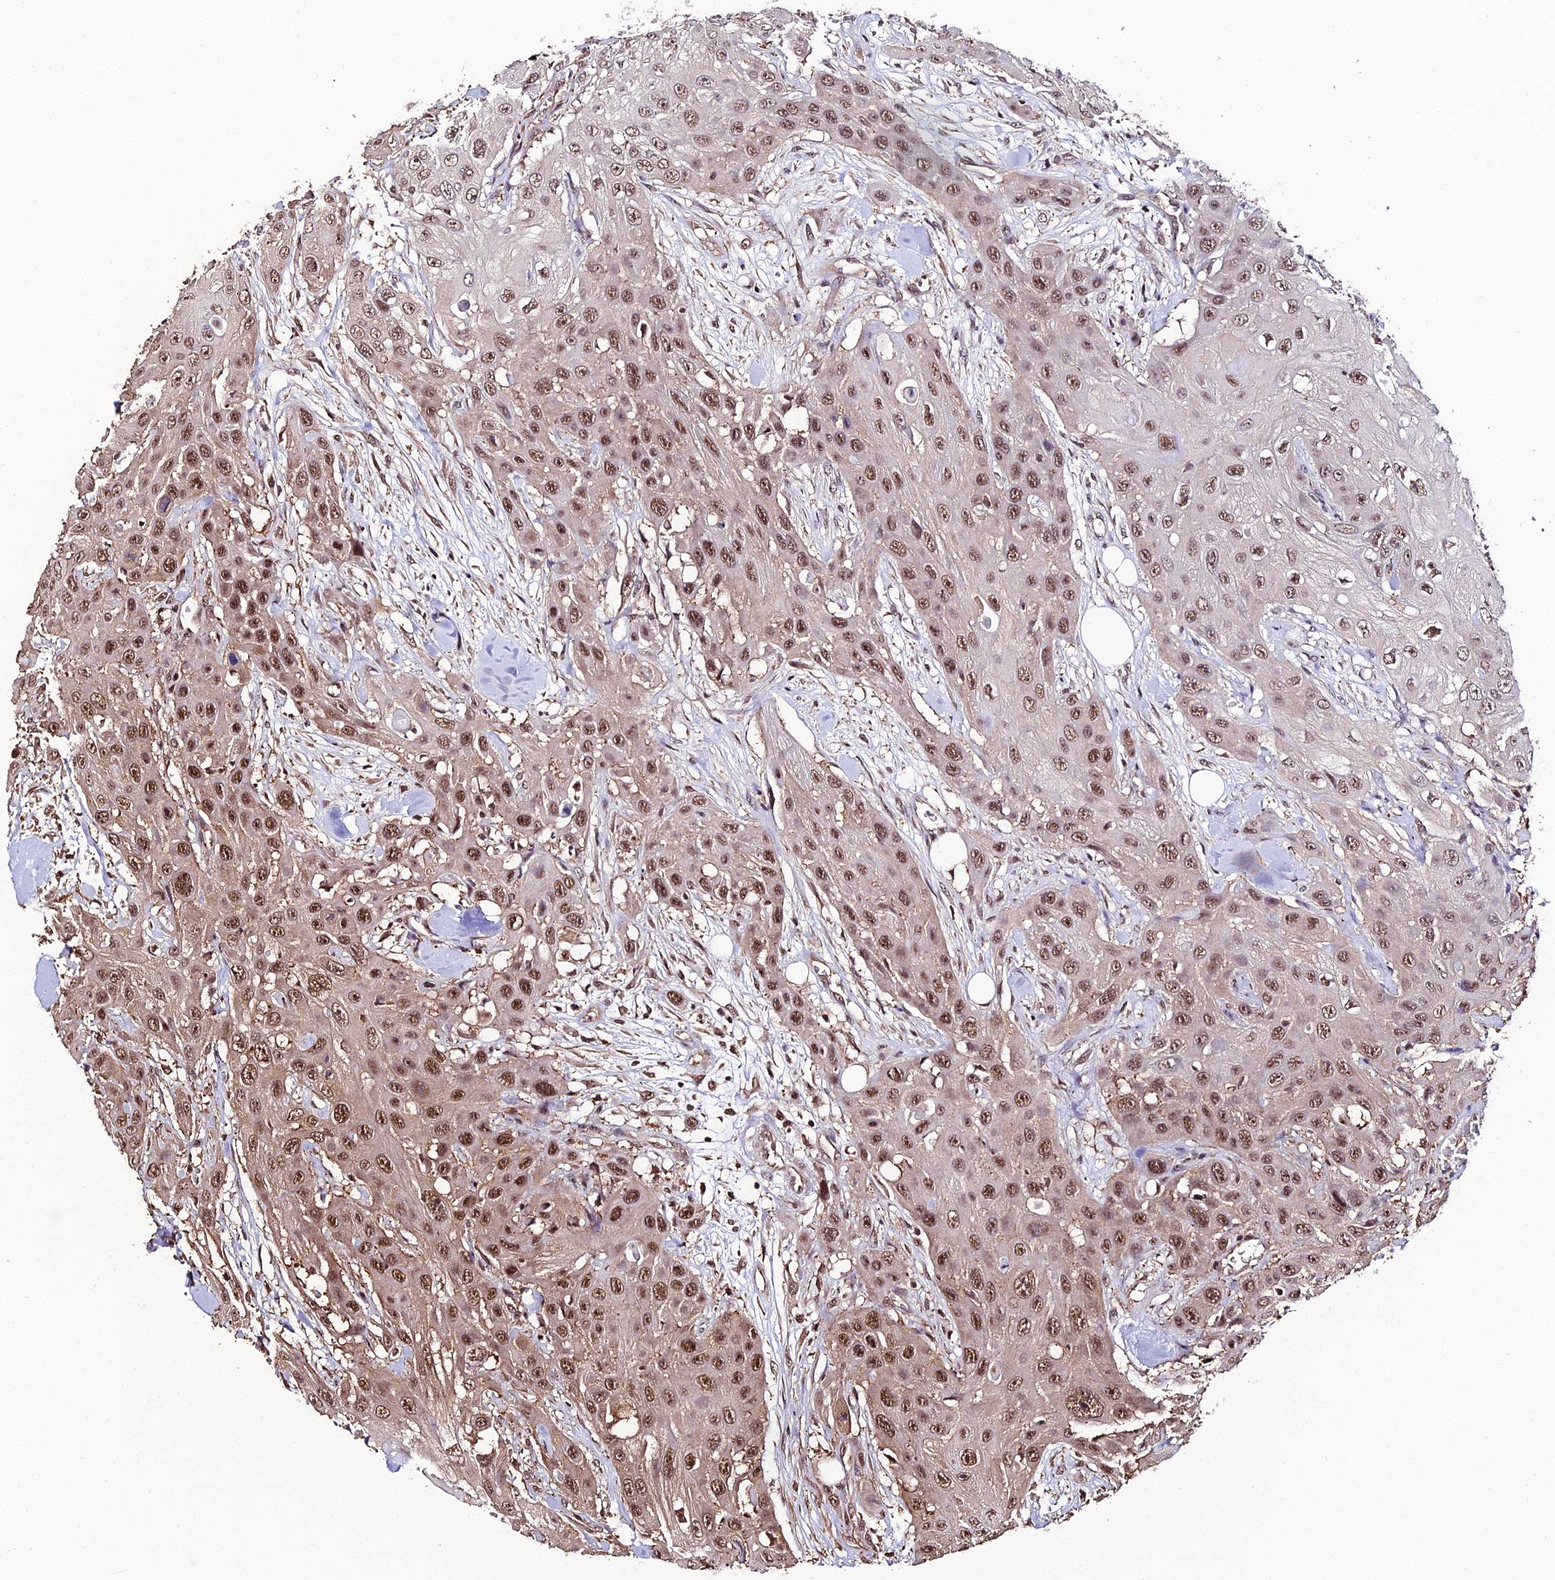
{"staining": {"intensity": "moderate", "quantity": ">75%", "location": "nuclear"}, "tissue": "head and neck cancer", "cell_type": "Tumor cells", "image_type": "cancer", "snomed": [{"axis": "morphology", "description": "Squamous cell carcinoma, NOS"}, {"axis": "topography", "description": "Head-Neck"}], "caption": "An IHC photomicrograph of neoplastic tissue is shown. Protein staining in brown highlights moderate nuclear positivity in squamous cell carcinoma (head and neck) within tumor cells.", "gene": "PPP4C", "patient": {"sex": "male", "age": 81}}